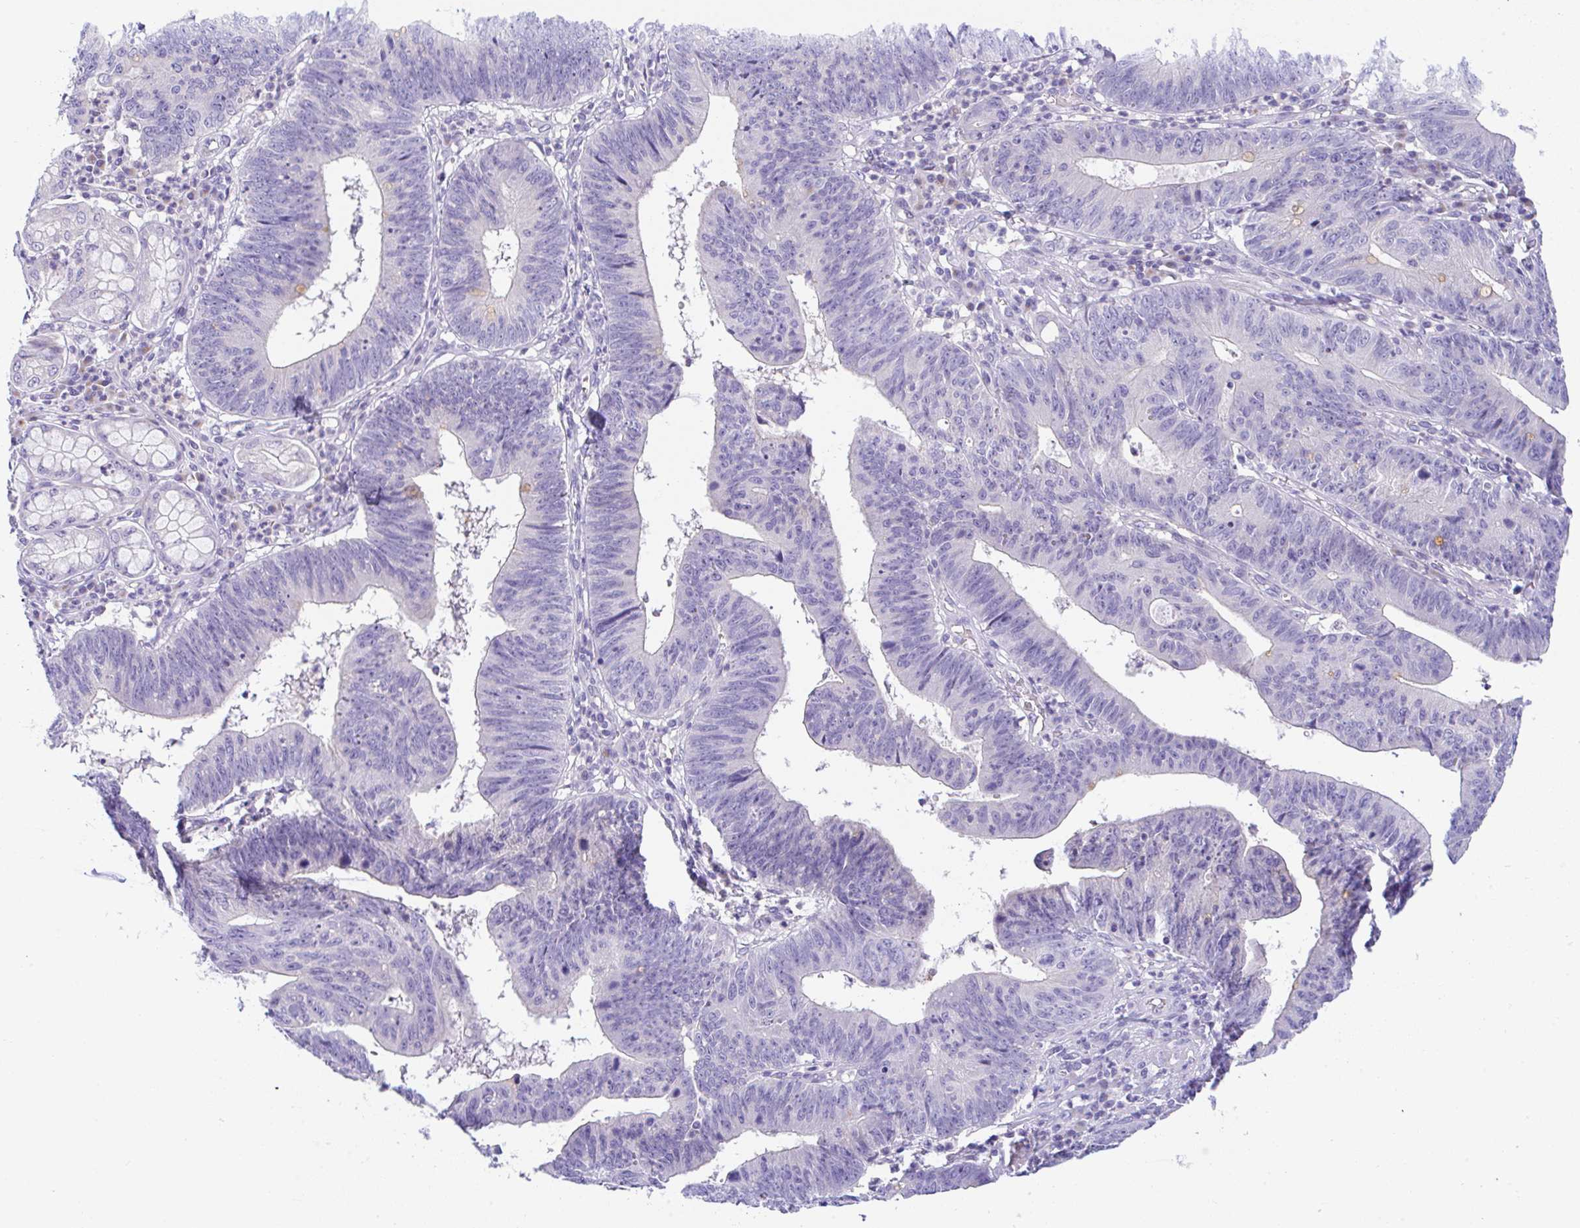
{"staining": {"intensity": "negative", "quantity": "none", "location": "none"}, "tissue": "stomach cancer", "cell_type": "Tumor cells", "image_type": "cancer", "snomed": [{"axis": "morphology", "description": "Adenocarcinoma, NOS"}, {"axis": "topography", "description": "Stomach"}], "caption": "A photomicrograph of human stomach cancer is negative for staining in tumor cells. The staining is performed using DAB brown chromogen with nuclei counter-stained in using hematoxylin.", "gene": "SERPINE3", "patient": {"sex": "male", "age": 59}}